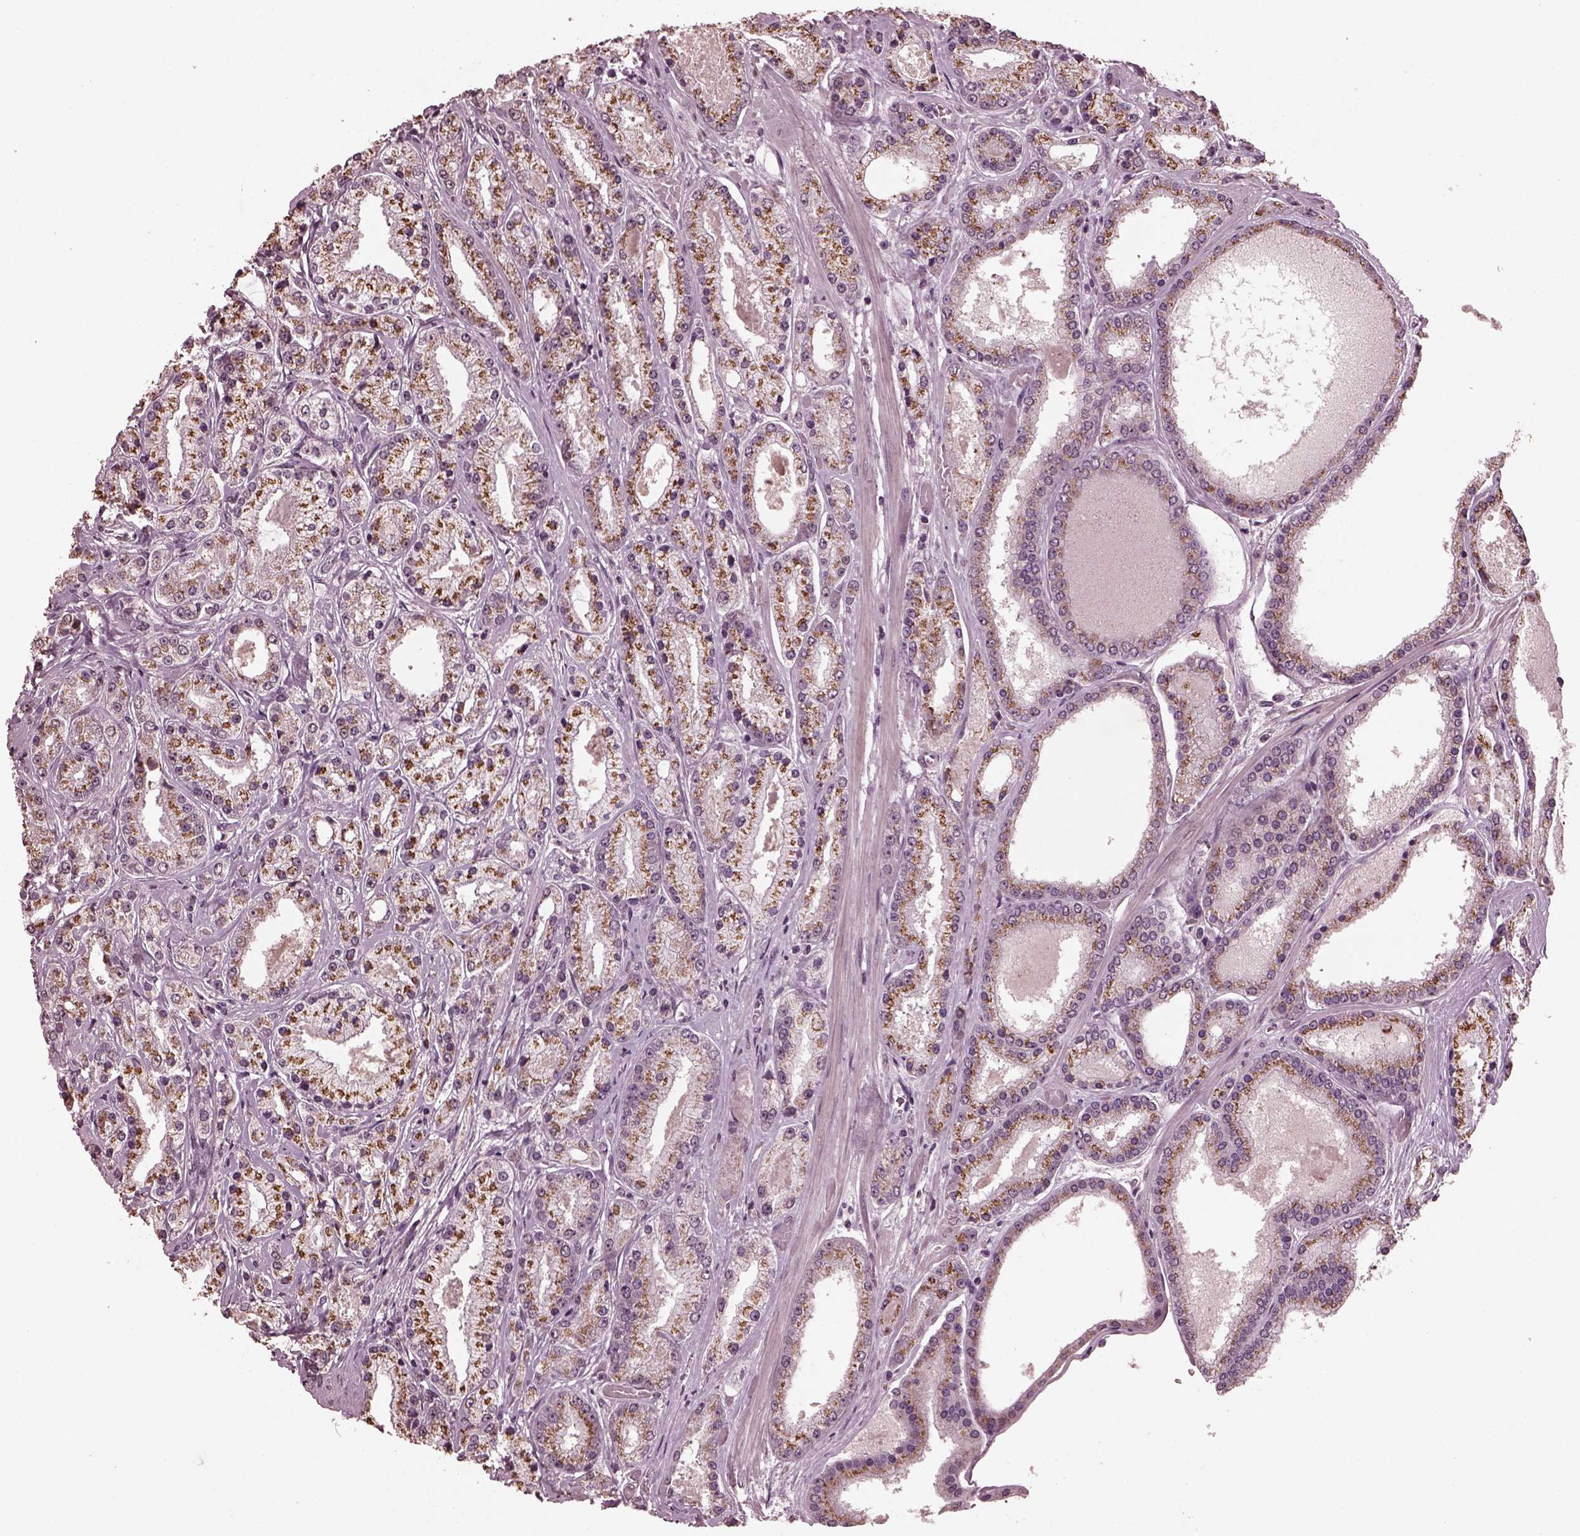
{"staining": {"intensity": "moderate", "quantity": "25%-75%", "location": "cytoplasmic/membranous"}, "tissue": "prostate cancer", "cell_type": "Tumor cells", "image_type": "cancer", "snomed": [{"axis": "morphology", "description": "Adenocarcinoma, High grade"}, {"axis": "topography", "description": "Prostate"}], "caption": "This is an image of IHC staining of prostate cancer, which shows moderate positivity in the cytoplasmic/membranous of tumor cells.", "gene": "IL18RAP", "patient": {"sex": "male", "age": 67}}